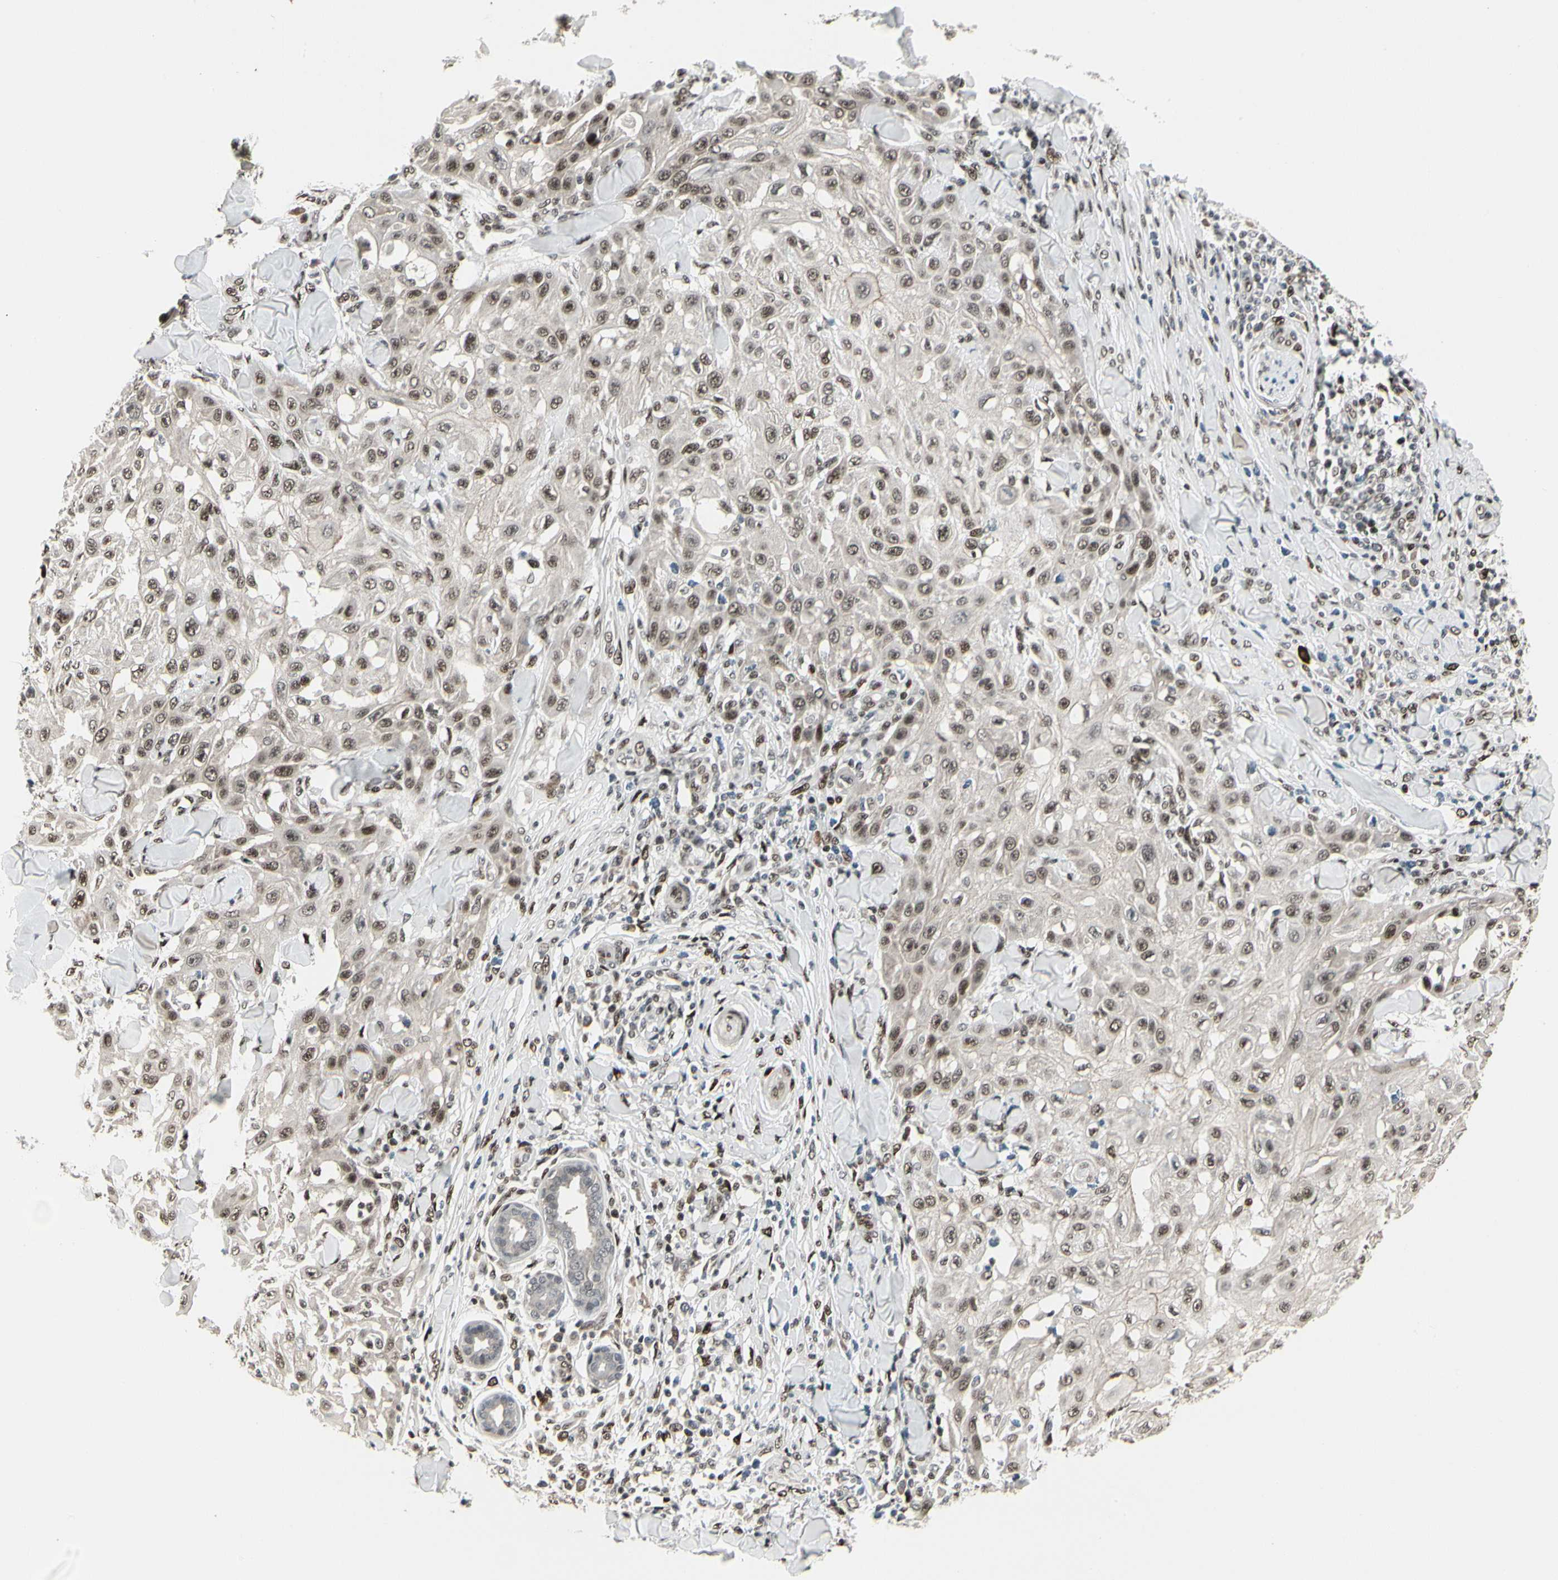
{"staining": {"intensity": "strong", "quantity": ">75%", "location": "nuclear"}, "tissue": "skin cancer", "cell_type": "Tumor cells", "image_type": "cancer", "snomed": [{"axis": "morphology", "description": "Squamous cell carcinoma, NOS"}, {"axis": "topography", "description": "Skin"}], "caption": "Immunohistochemistry image of human squamous cell carcinoma (skin) stained for a protein (brown), which demonstrates high levels of strong nuclear expression in approximately >75% of tumor cells.", "gene": "FOXJ2", "patient": {"sex": "male", "age": 24}}